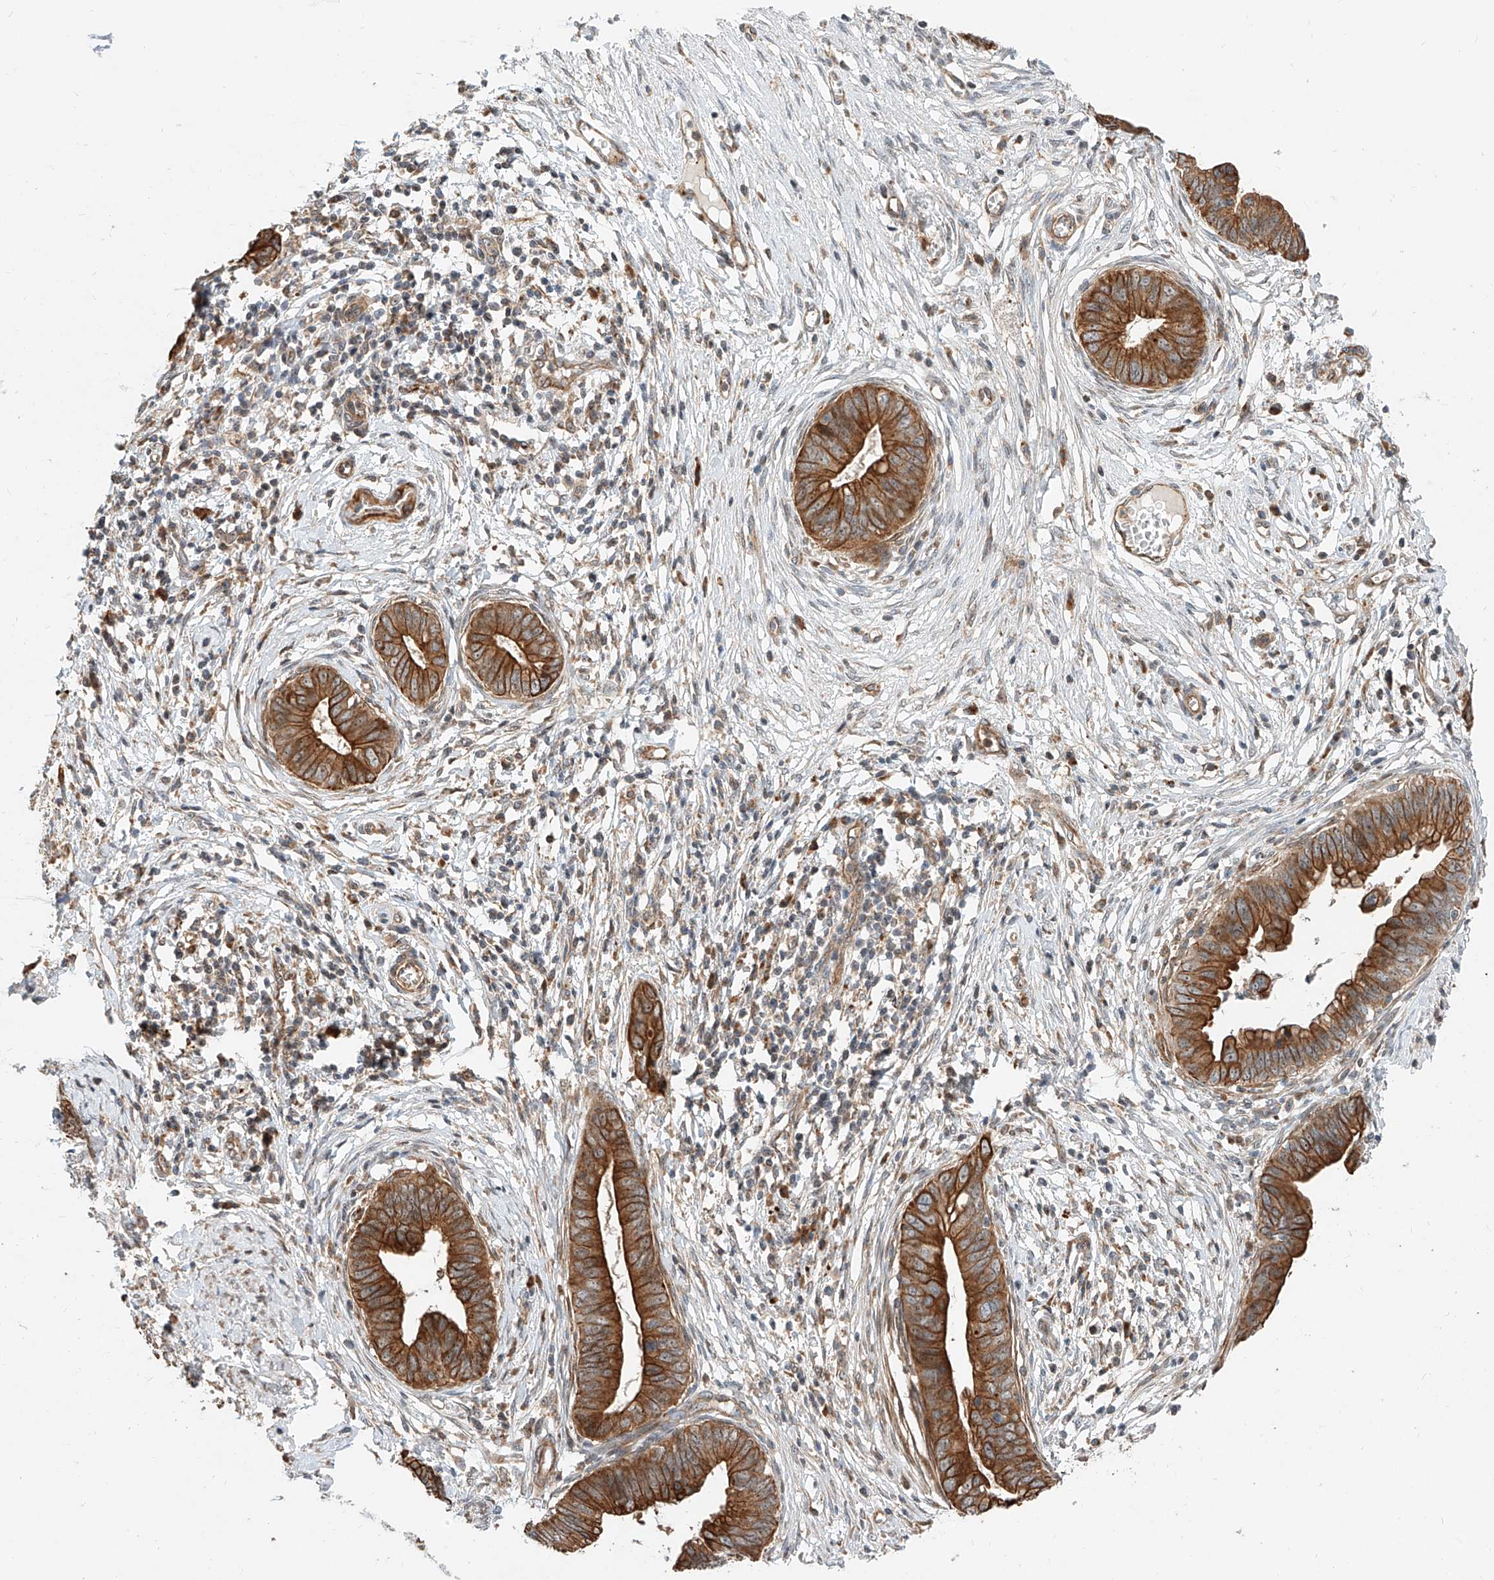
{"staining": {"intensity": "strong", "quantity": ">75%", "location": "cytoplasmic/membranous"}, "tissue": "cervical cancer", "cell_type": "Tumor cells", "image_type": "cancer", "snomed": [{"axis": "morphology", "description": "Adenocarcinoma, NOS"}, {"axis": "topography", "description": "Cervix"}], "caption": "IHC of cervical adenocarcinoma demonstrates high levels of strong cytoplasmic/membranous expression in about >75% of tumor cells.", "gene": "CPAMD8", "patient": {"sex": "female", "age": 44}}